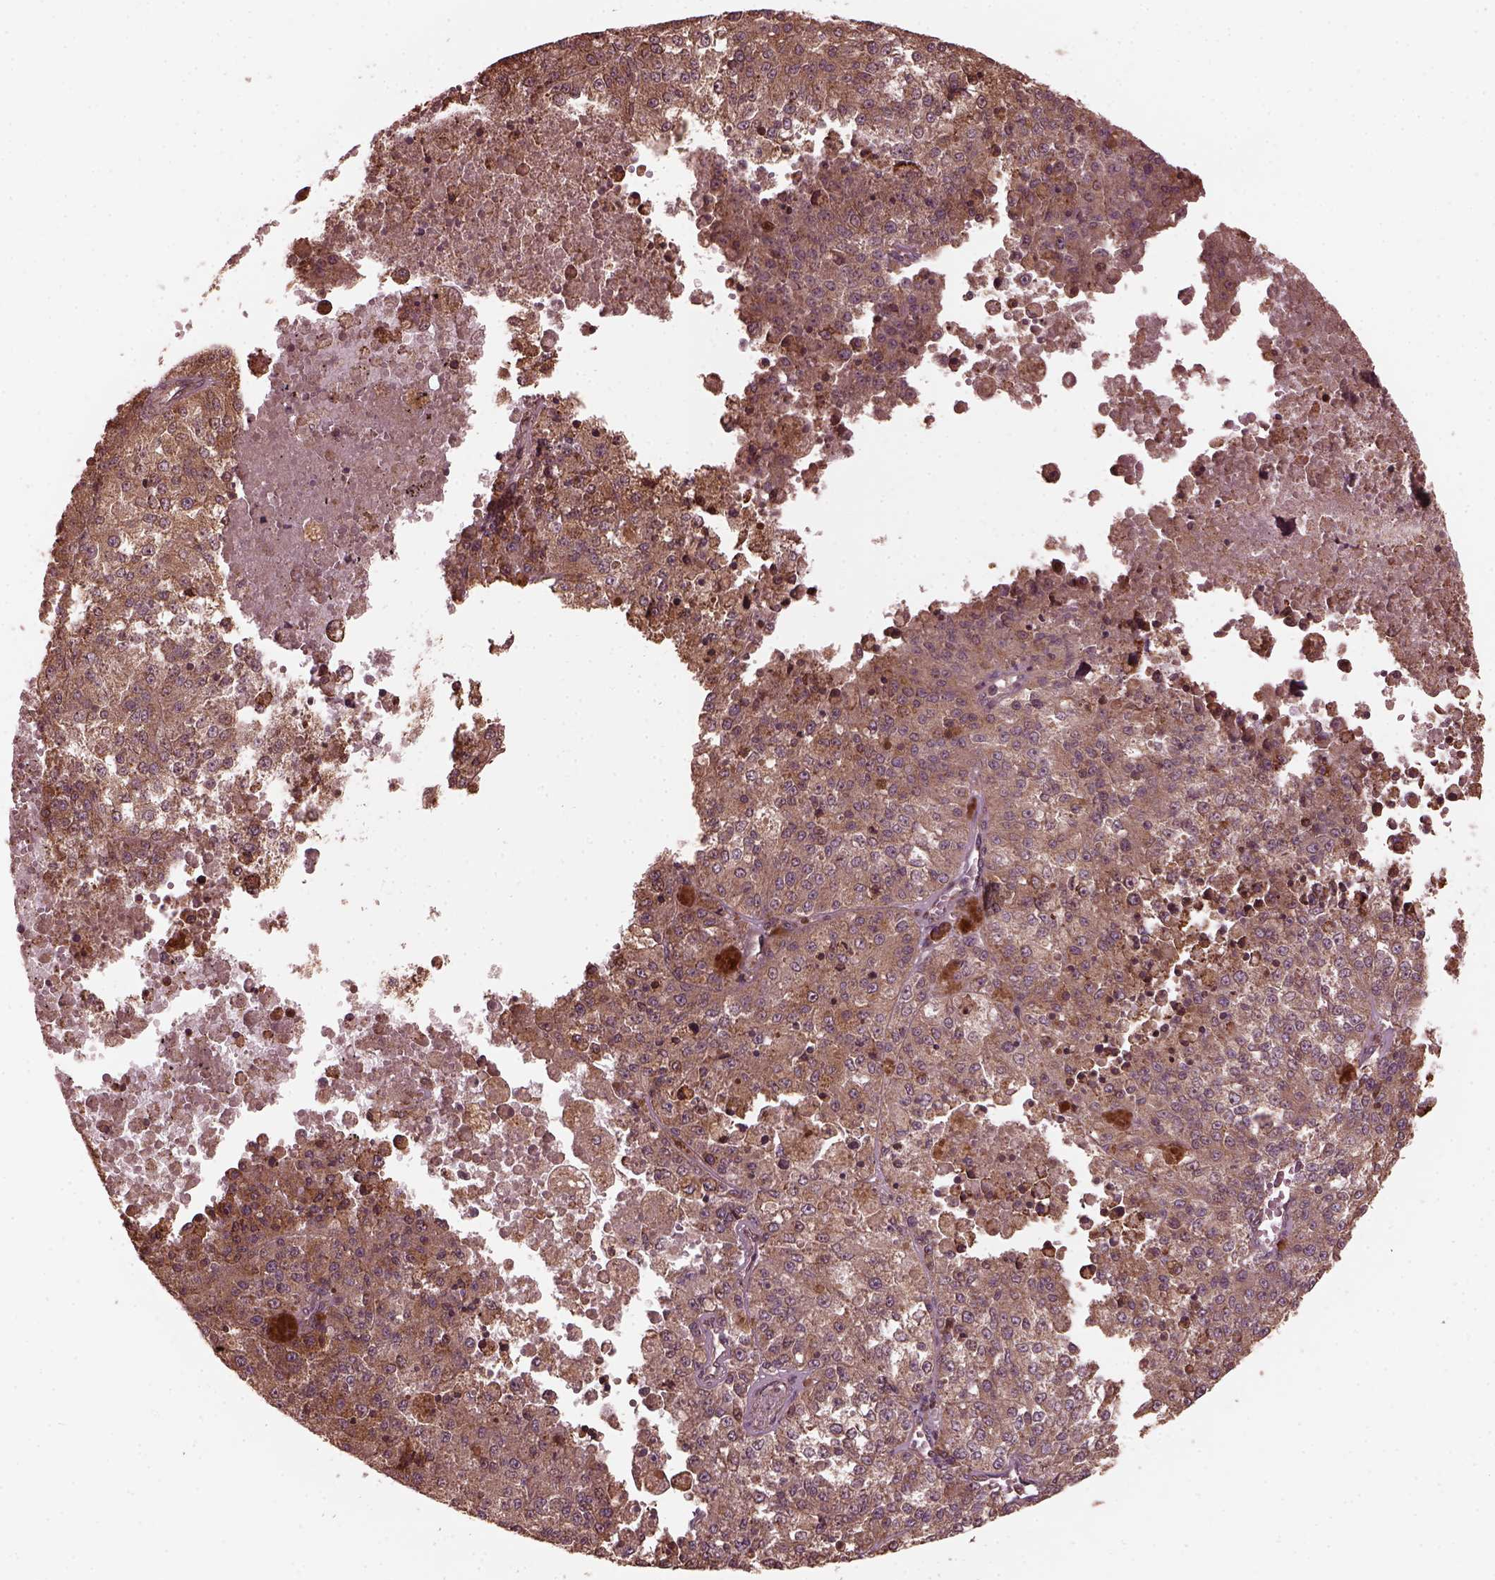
{"staining": {"intensity": "moderate", "quantity": ">75%", "location": "cytoplasmic/membranous"}, "tissue": "melanoma", "cell_type": "Tumor cells", "image_type": "cancer", "snomed": [{"axis": "morphology", "description": "Malignant melanoma, Metastatic site"}, {"axis": "topography", "description": "Lymph node"}], "caption": "Brown immunohistochemical staining in human melanoma exhibits moderate cytoplasmic/membranous staining in approximately >75% of tumor cells.", "gene": "ZNF292", "patient": {"sex": "female", "age": 64}}